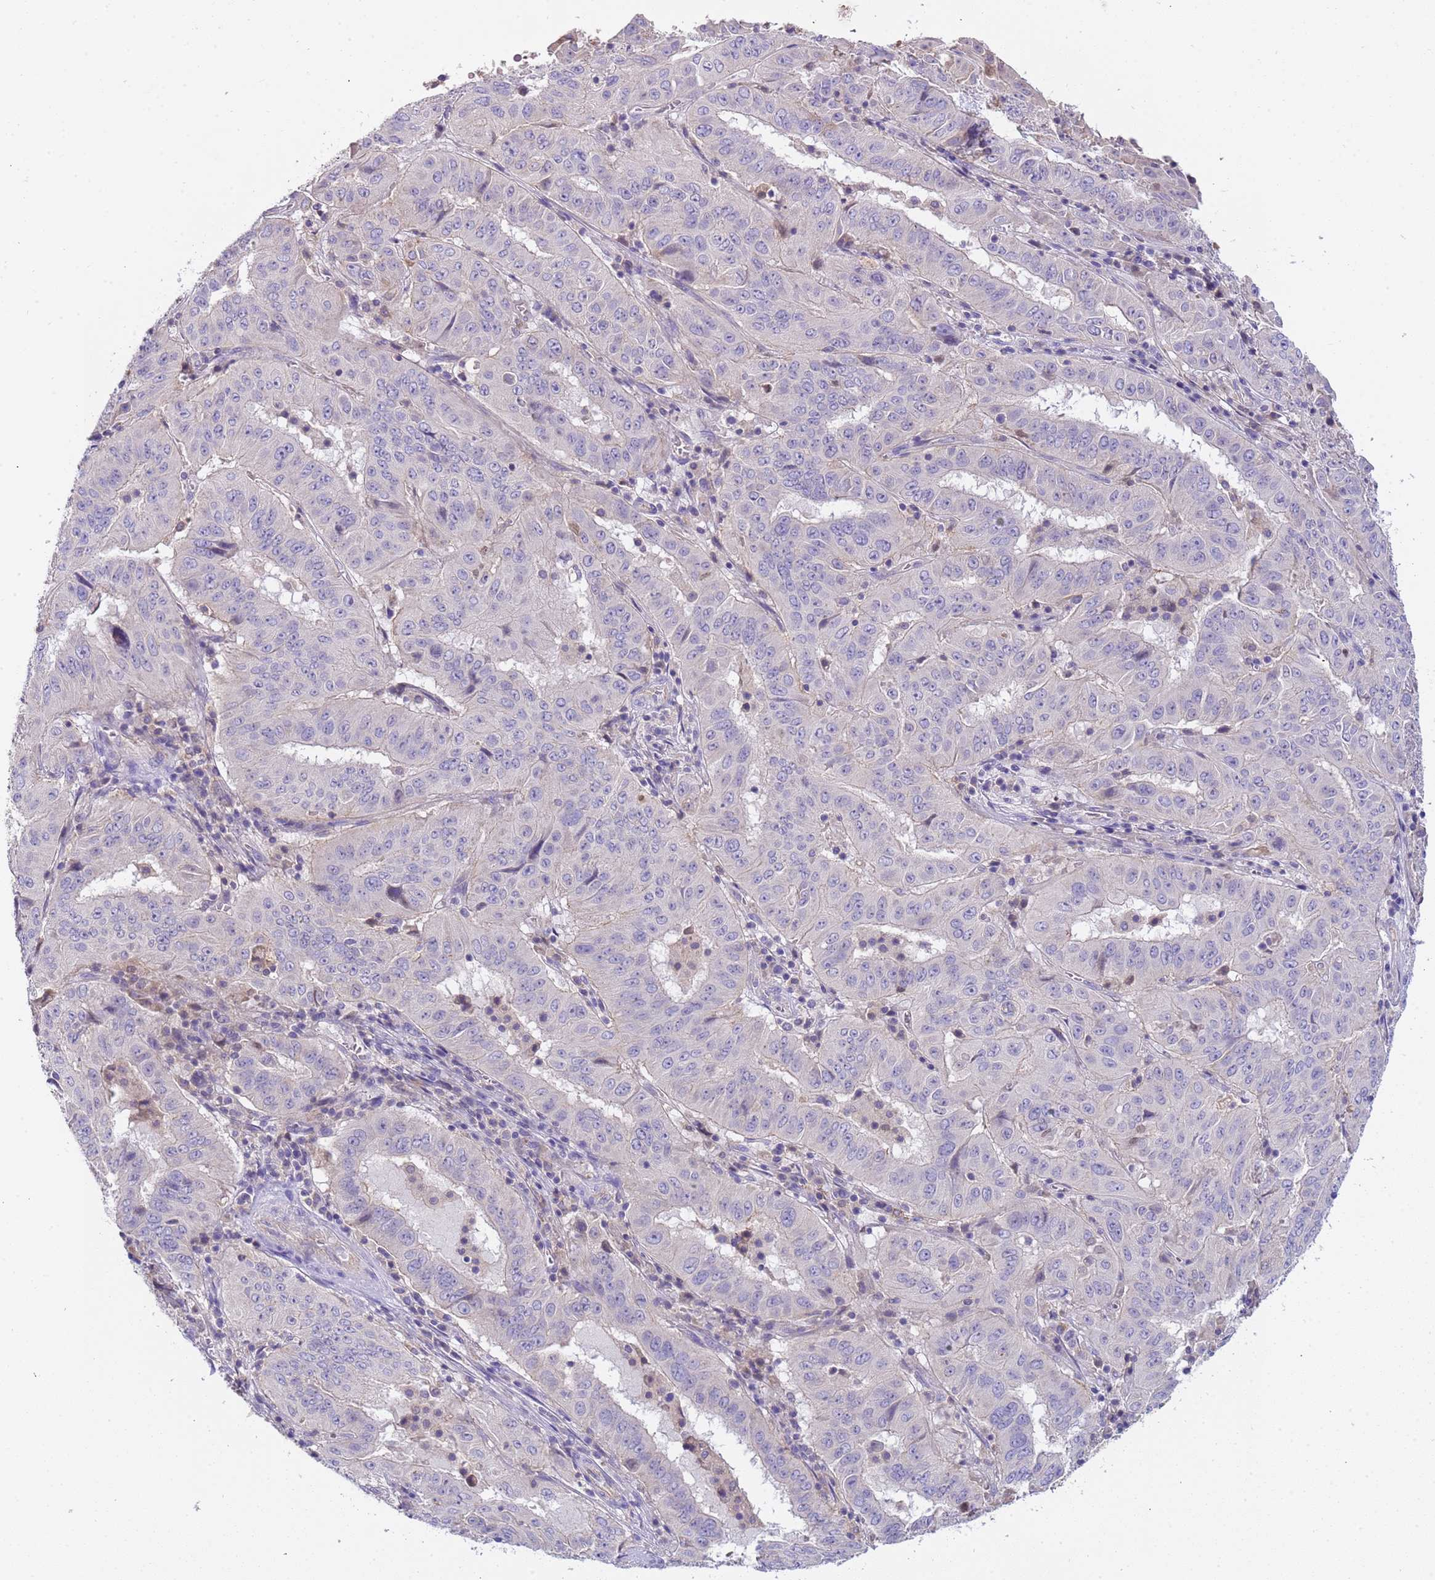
{"staining": {"intensity": "negative", "quantity": "none", "location": "none"}, "tissue": "pancreatic cancer", "cell_type": "Tumor cells", "image_type": "cancer", "snomed": [{"axis": "morphology", "description": "Adenocarcinoma, NOS"}, {"axis": "topography", "description": "Pancreas"}], "caption": "The IHC photomicrograph has no significant staining in tumor cells of pancreatic cancer tissue.", "gene": "PLCXD3", "patient": {"sex": "male", "age": 63}}